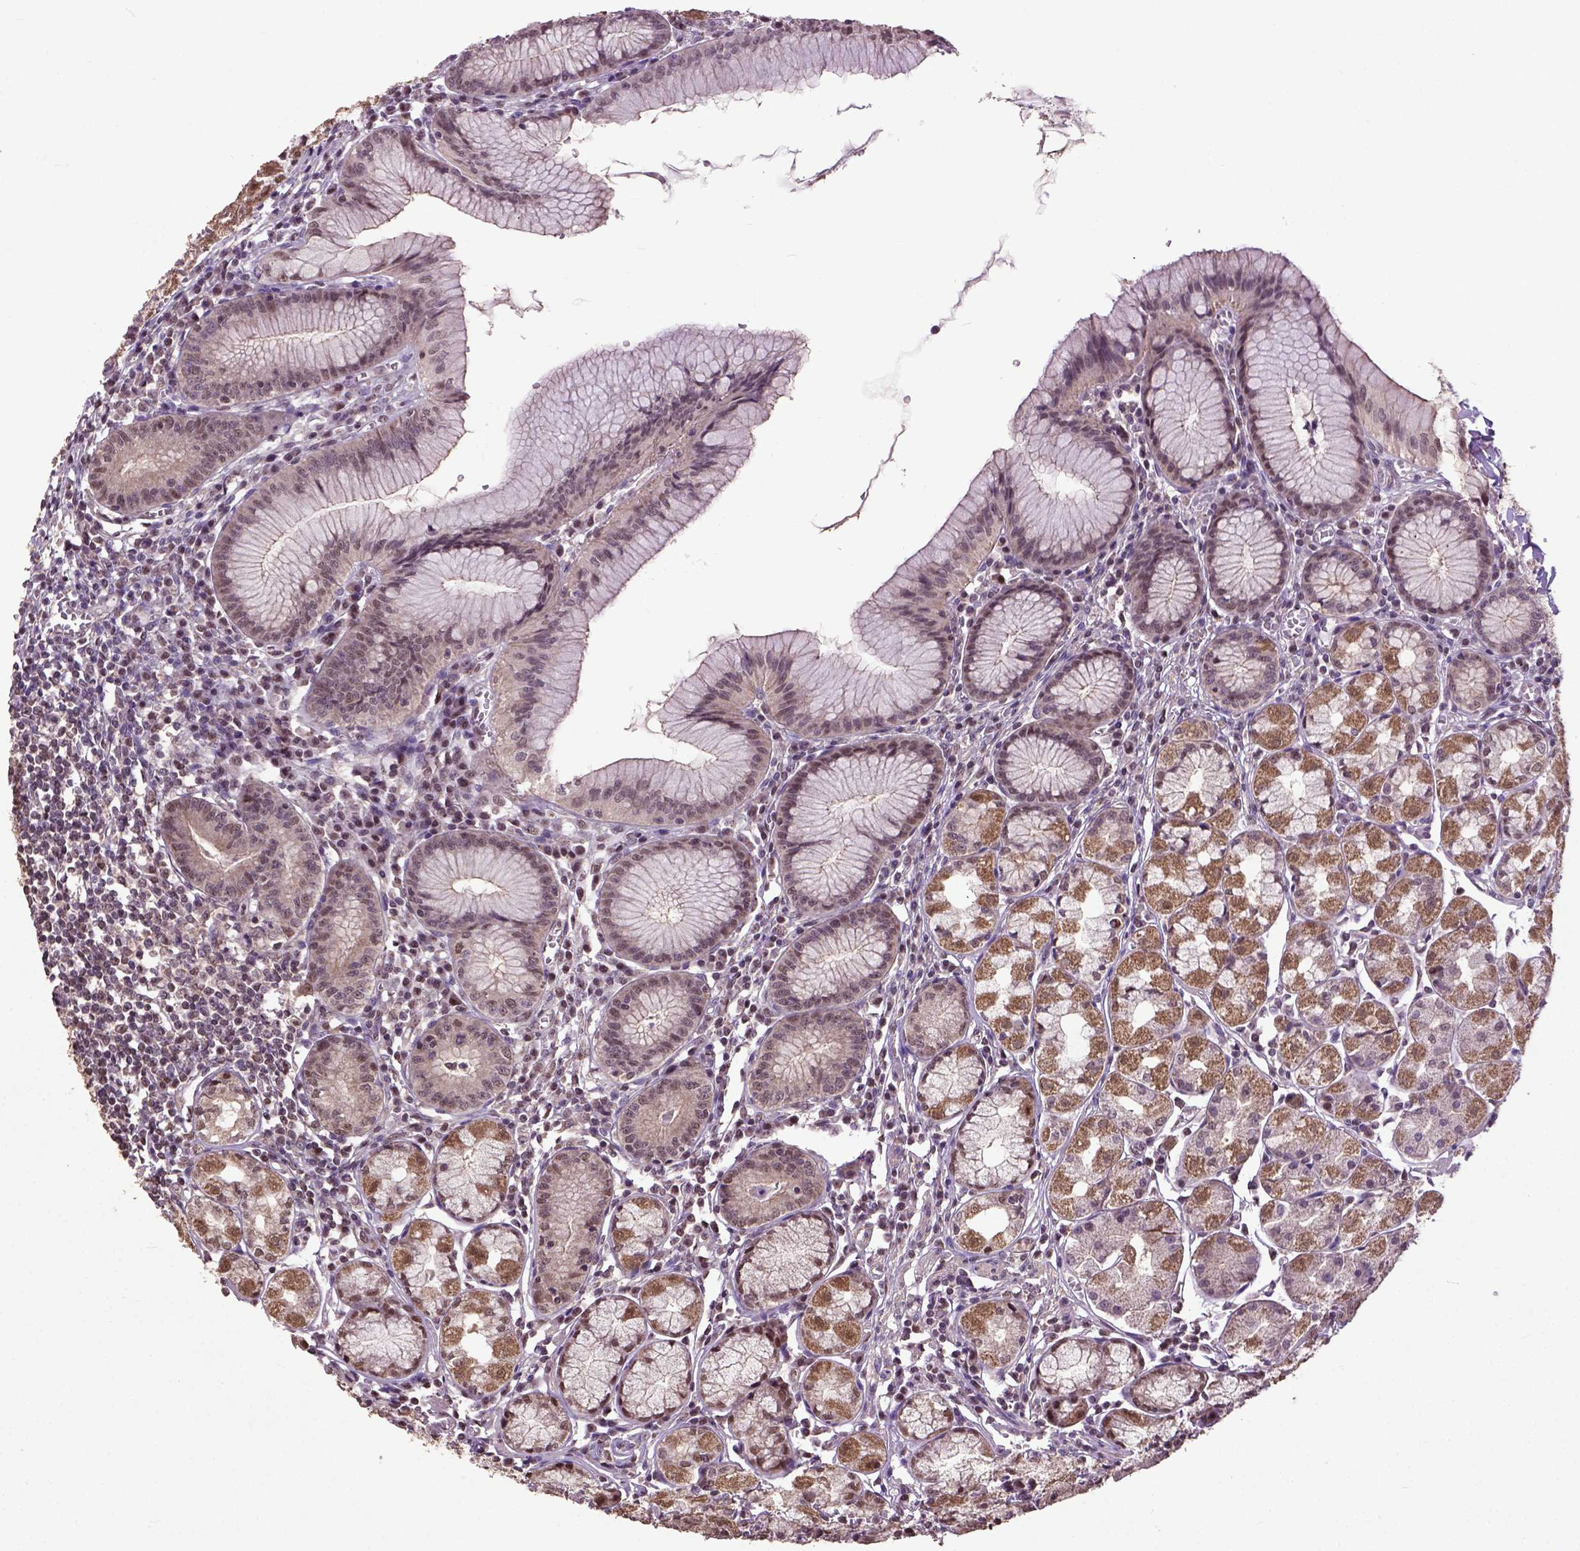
{"staining": {"intensity": "moderate", "quantity": "25%-75%", "location": "cytoplasmic/membranous,nuclear"}, "tissue": "stomach", "cell_type": "Glandular cells", "image_type": "normal", "snomed": [{"axis": "morphology", "description": "Normal tissue, NOS"}, {"axis": "topography", "description": "Stomach"}], "caption": "Immunohistochemical staining of normal human stomach exhibits 25%-75% levels of moderate cytoplasmic/membranous,nuclear protein positivity in approximately 25%-75% of glandular cells.", "gene": "UBA3", "patient": {"sex": "male", "age": 55}}